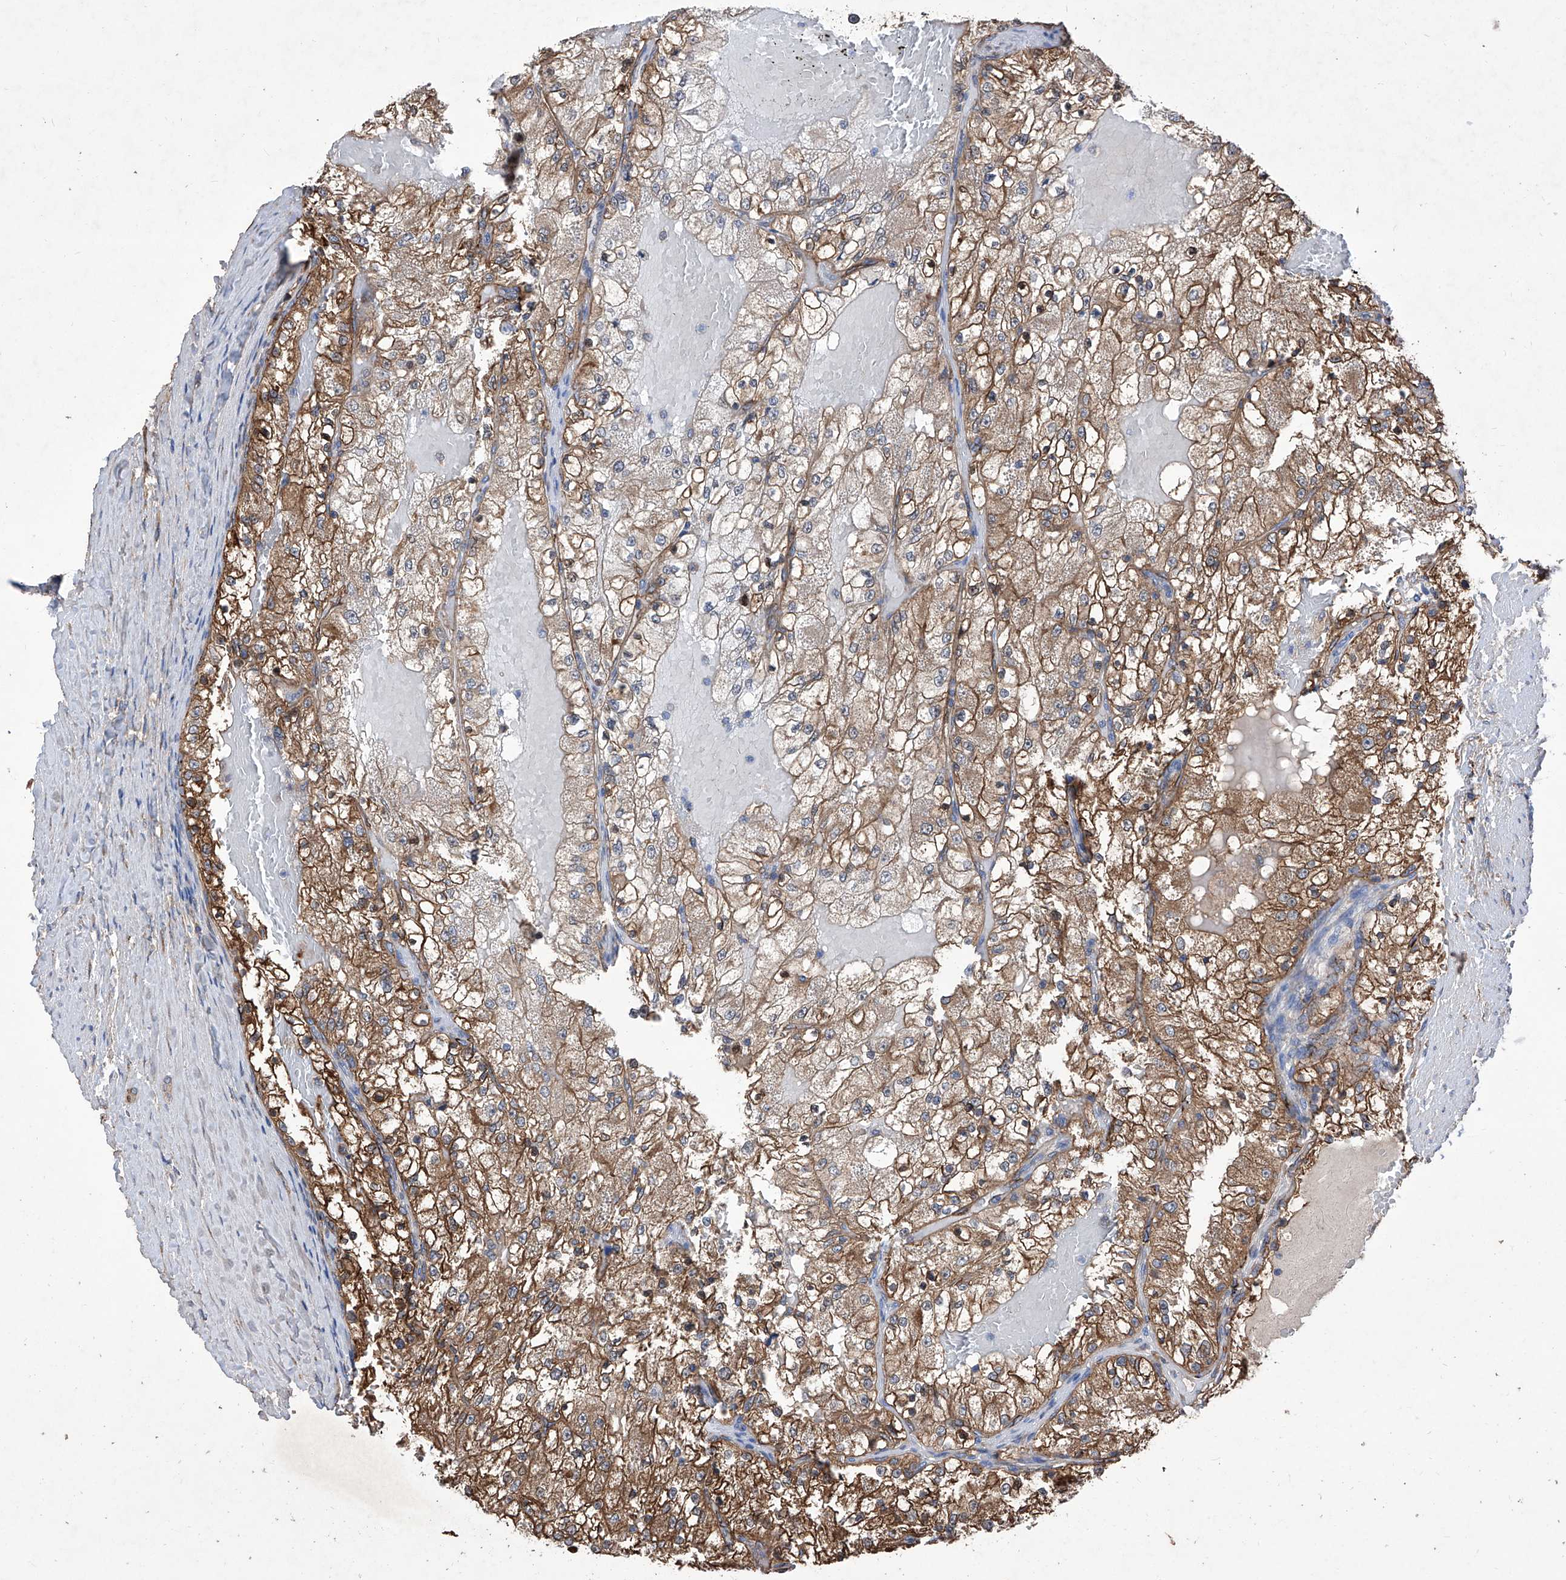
{"staining": {"intensity": "moderate", "quantity": ">75%", "location": "cytoplasmic/membranous"}, "tissue": "renal cancer", "cell_type": "Tumor cells", "image_type": "cancer", "snomed": [{"axis": "morphology", "description": "Normal tissue, NOS"}, {"axis": "morphology", "description": "Adenocarcinoma, NOS"}, {"axis": "topography", "description": "Kidney"}], "caption": "DAB (3,3'-diaminobenzidine) immunohistochemical staining of human adenocarcinoma (renal) exhibits moderate cytoplasmic/membranous protein positivity in about >75% of tumor cells.", "gene": "INPP5B", "patient": {"sex": "male", "age": 68}}